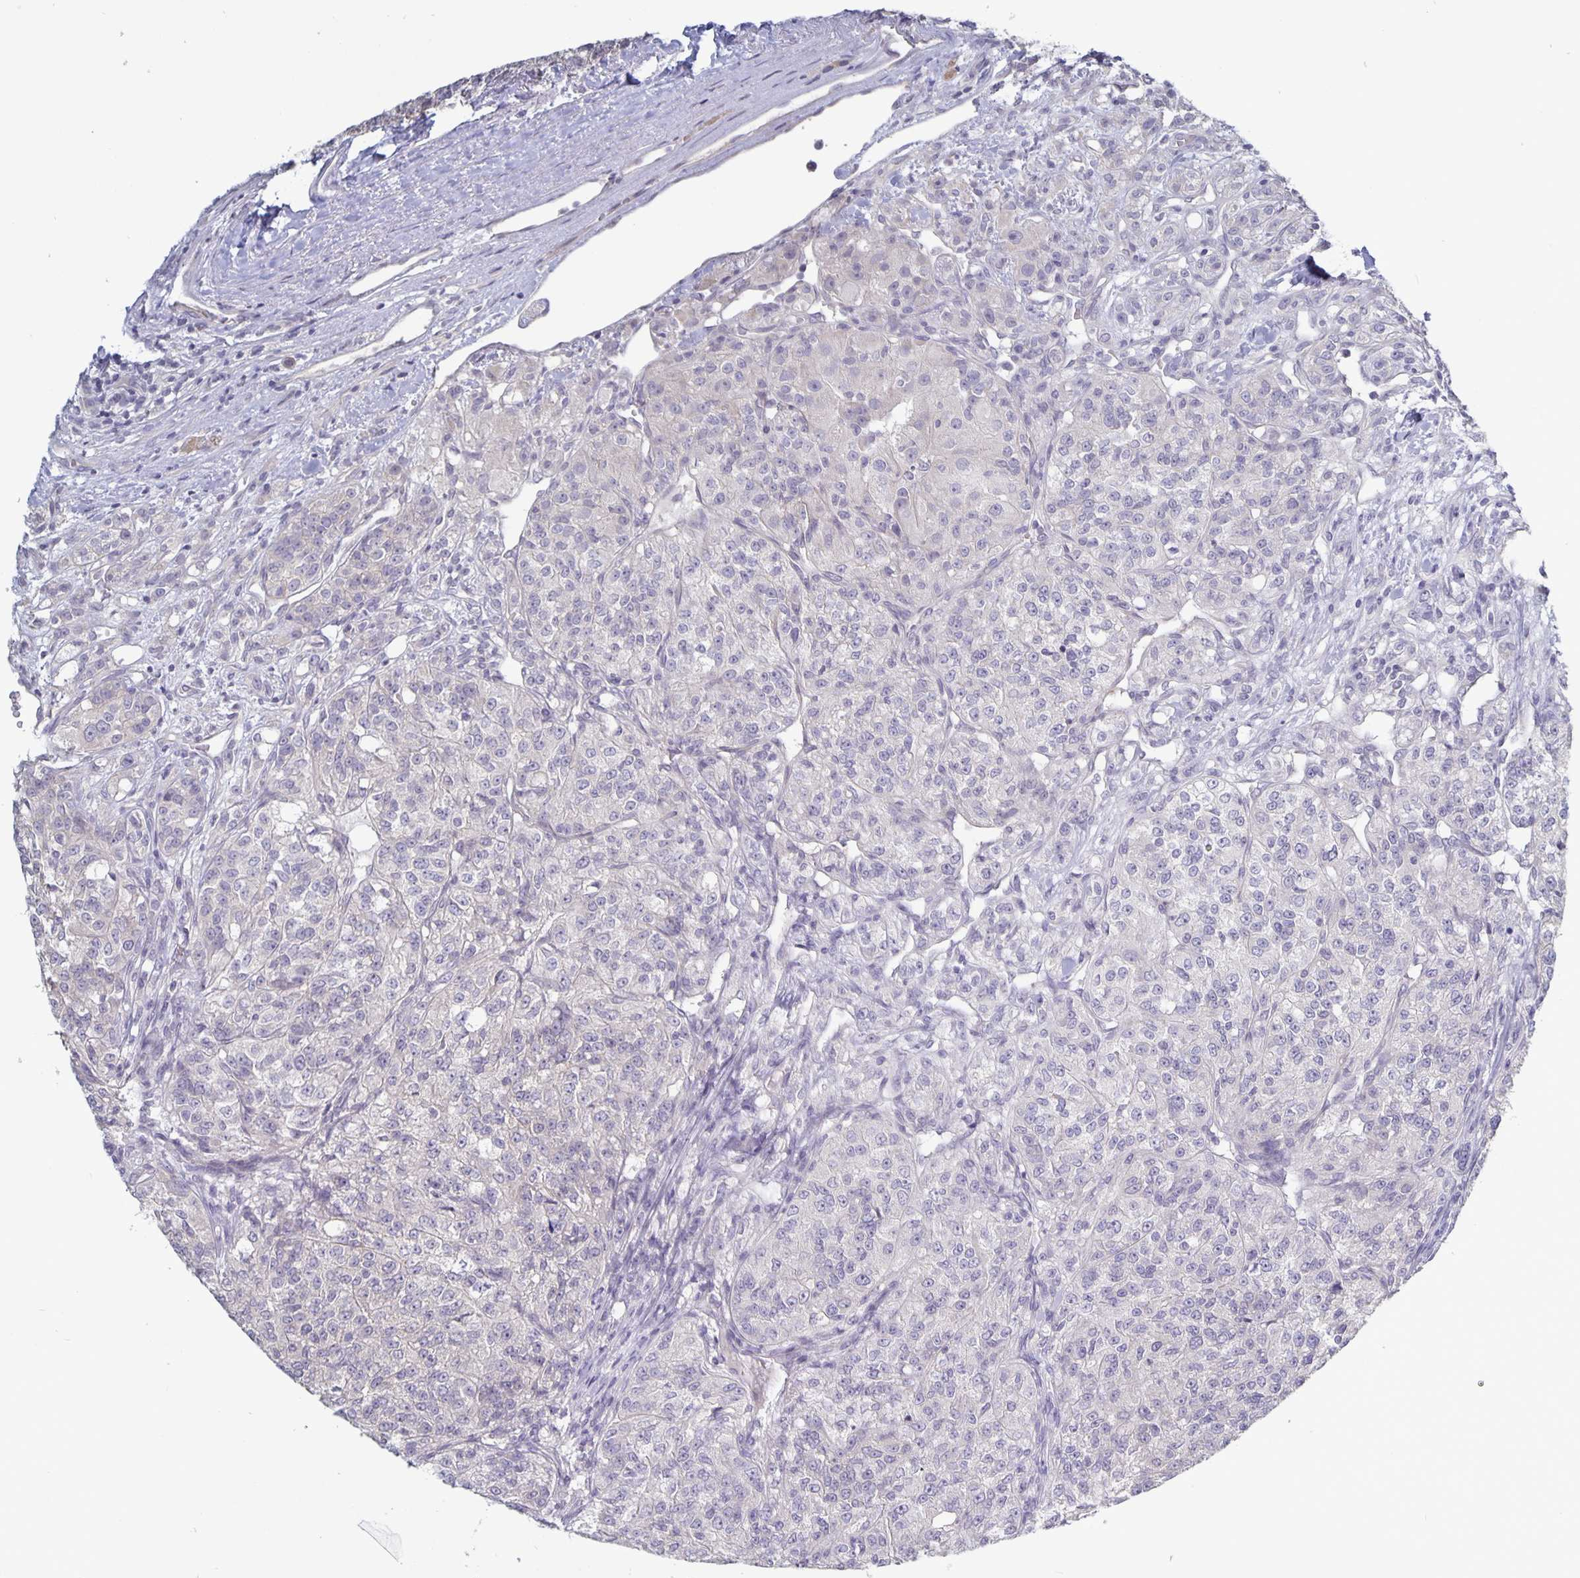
{"staining": {"intensity": "negative", "quantity": "none", "location": "none"}, "tissue": "renal cancer", "cell_type": "Tumor cells", "image_type": "cancer", "snomed": [{"axis": "morphology", "description": "Adenocarcinoma, NOS"}, {"axis": "topography", "description": "Kidney"}], "caption": "Immunohistochemical staining of renal cancer reveals no significant positivity in tumor cells.", "gene": "PLCB3", "patient": {"sex": "female", "age": 63}}